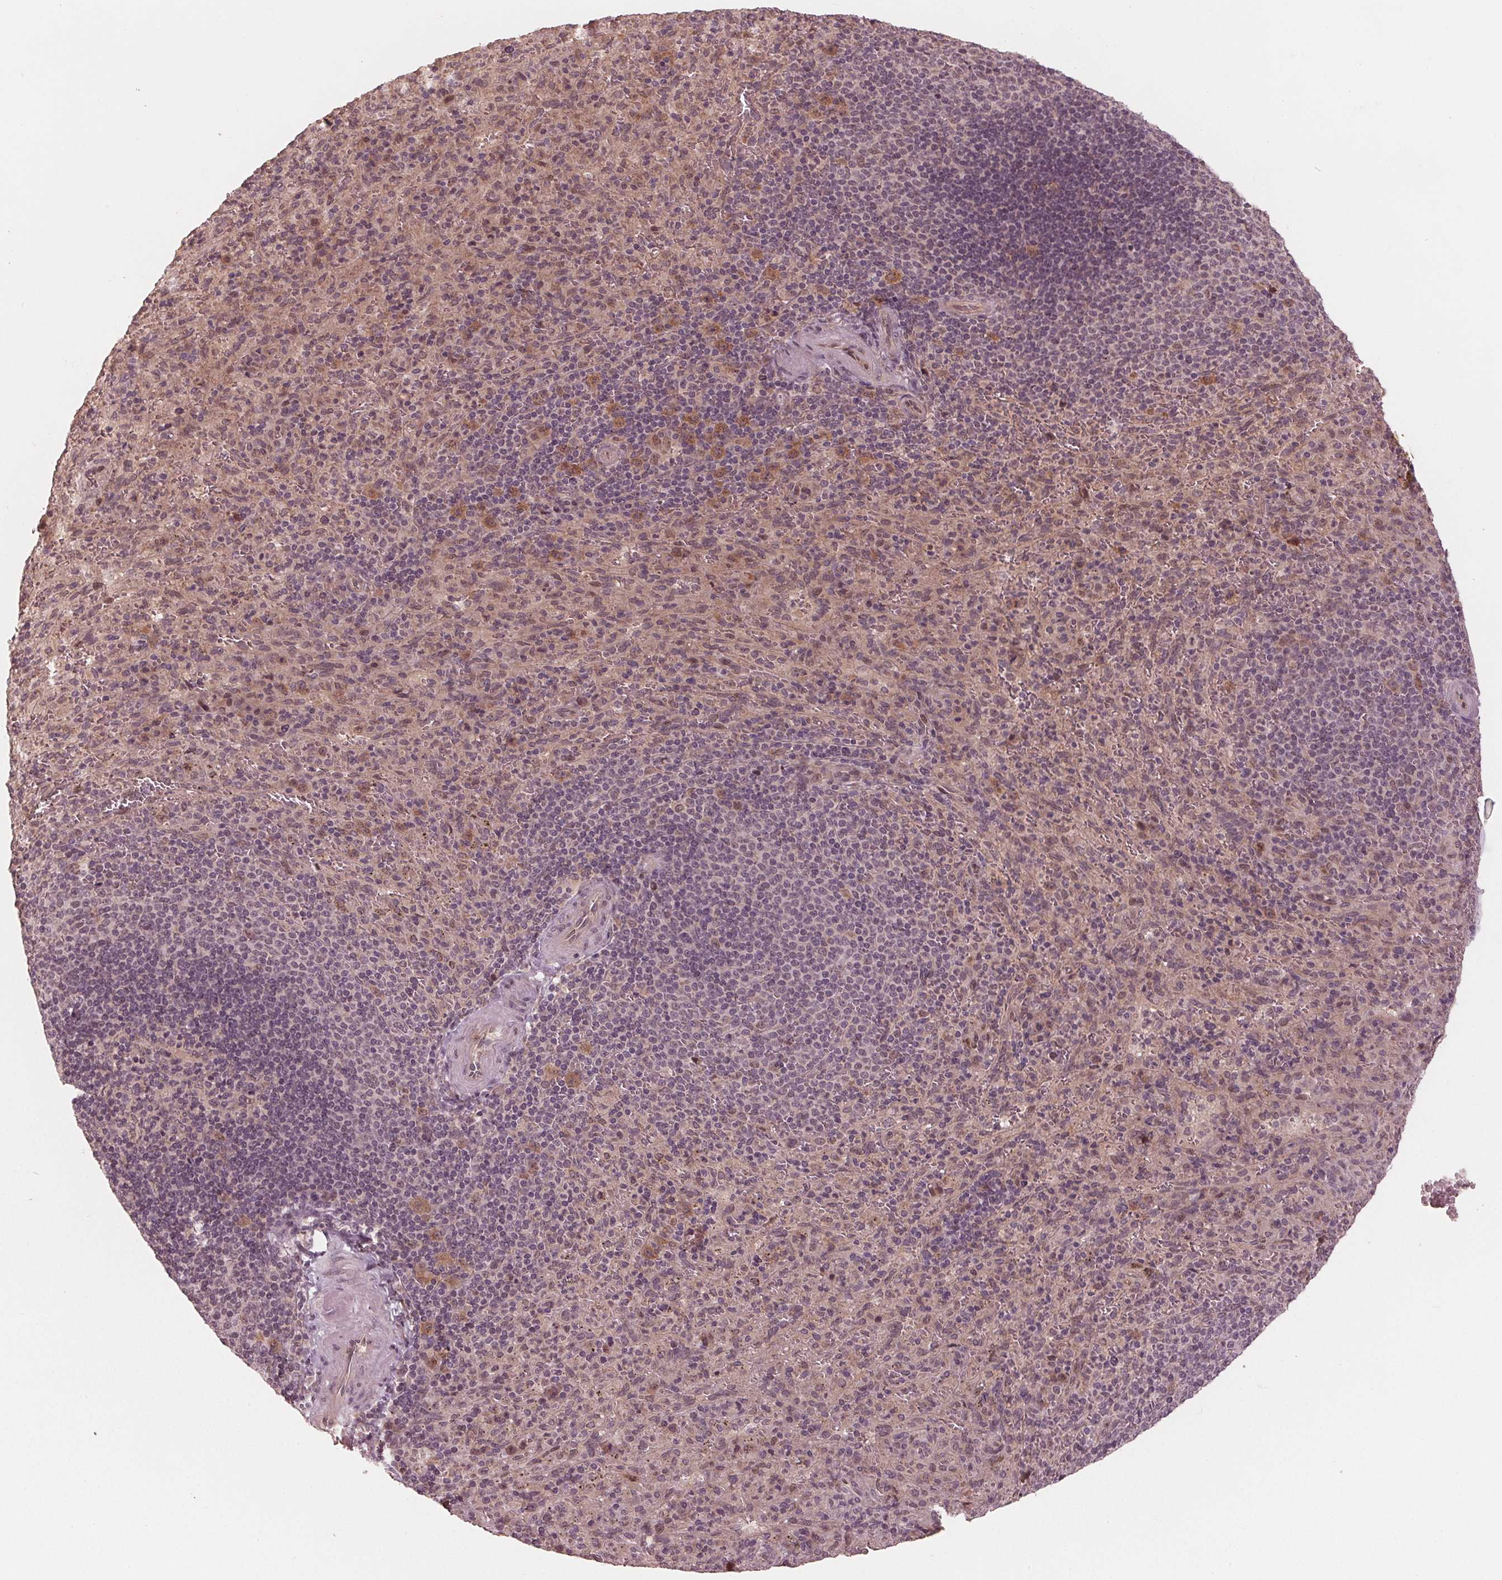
{"staining": {"intensity": "weak", "quantity": "25%-75%", "location": "cytoplasmic/membranous,nuclear"}, "tissue": "spleen", "cell_type": "Cells in red pulp", "image_type": "normal", "snomed": [{"axis": "morphology", "description": "Normal tissue, NOS"}, {"axis": "topography", "description": "Spleen"}], "caption": "The photomicrograph demonstrates immunohistochemical staining of benign spleen. There is weak cytoplasmic/membranous,nuclear positivity is identified in about 25%-75% of cells in red pulp.", "gene": "ZNF471", "patient": {"sex": "male", "age": 57}}